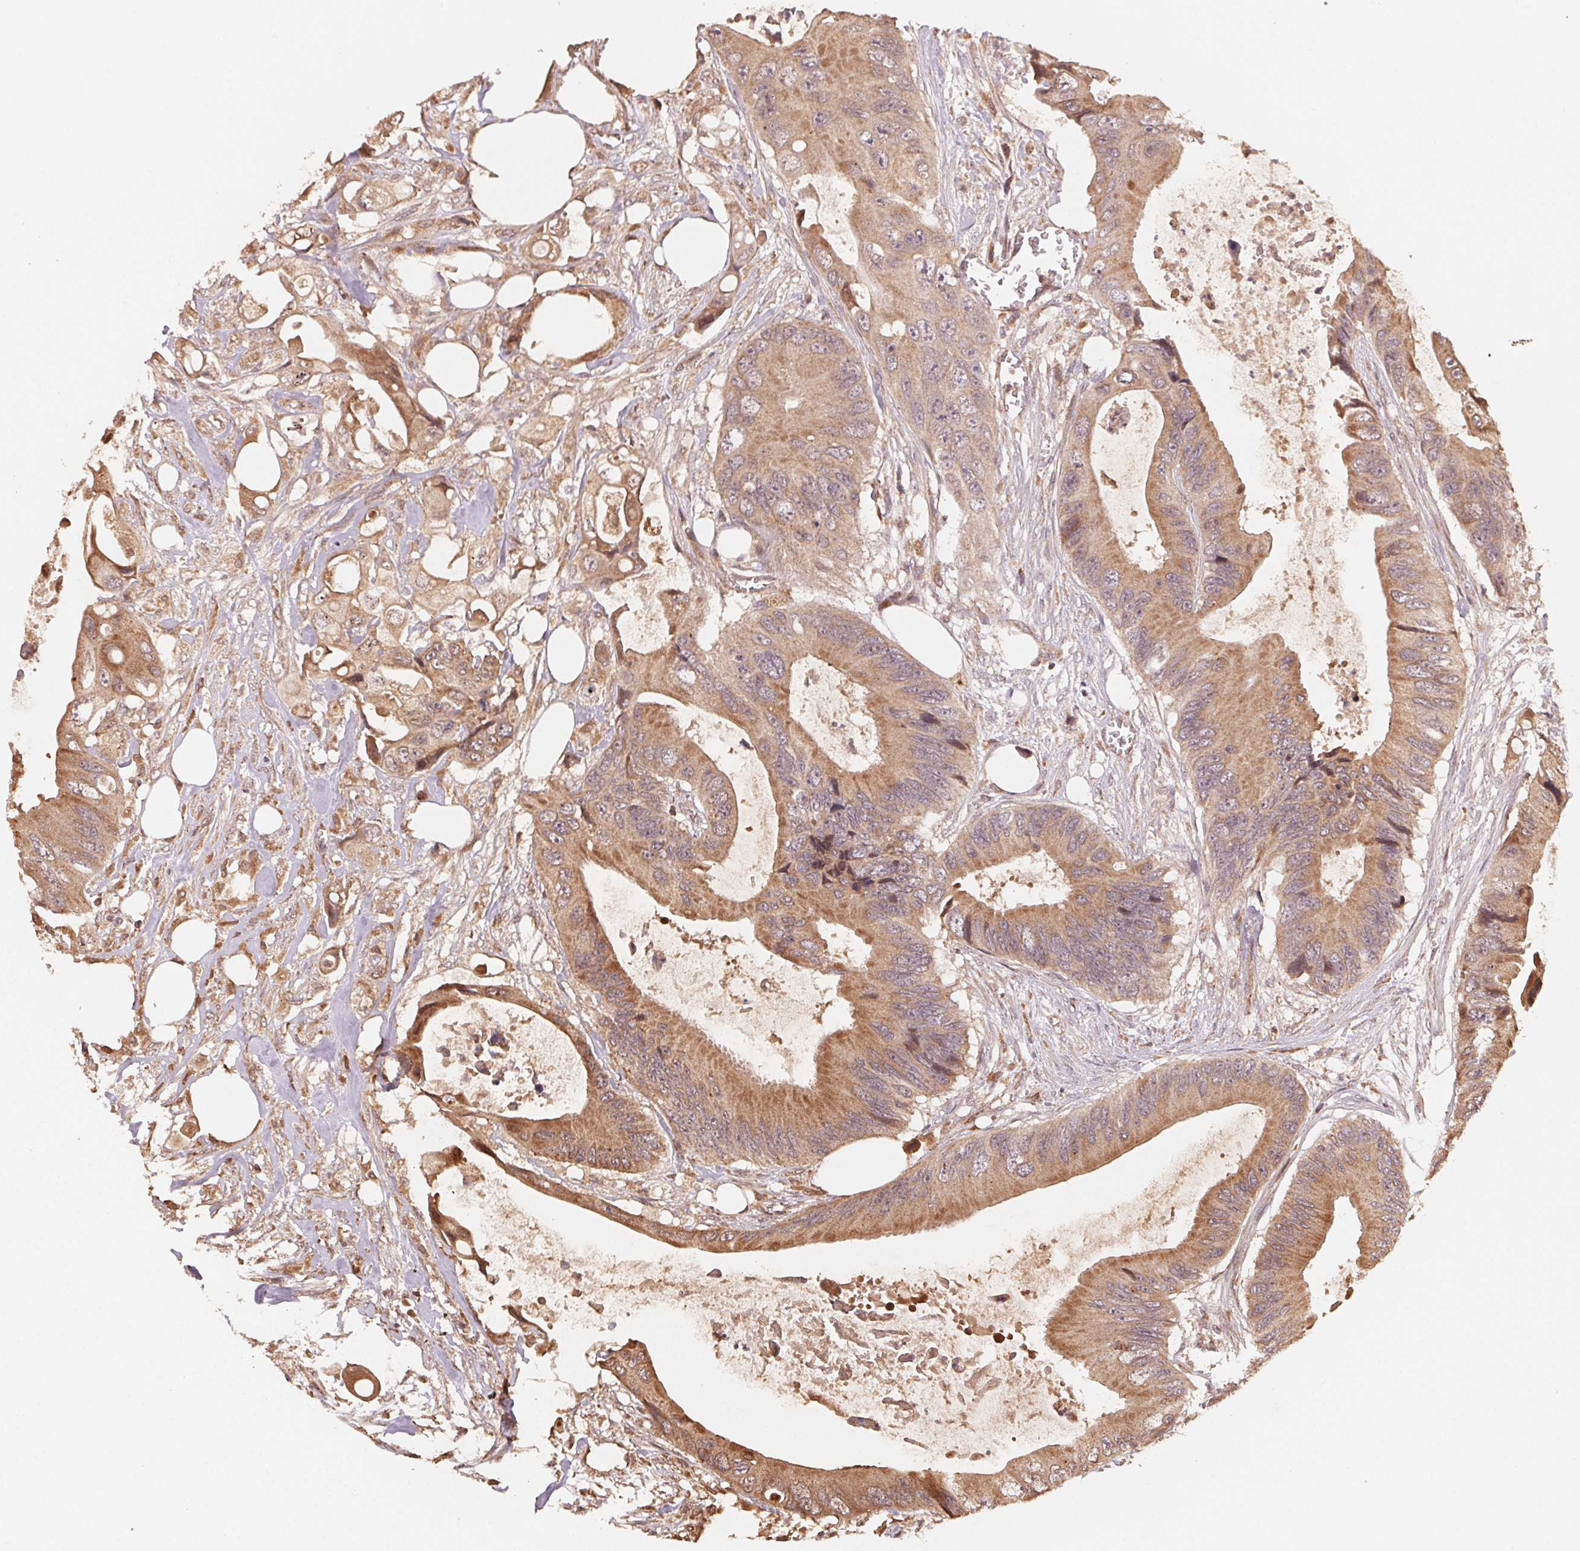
{"staining": {"intensity": "moderate", "quantity": ">75%", "location": "cytoplasmic/membranous"}, "tissue": "colorectal cancer", "cell_type": "Tumor cells", "image_type": "cancer", "snomed": [{"axis": "morphology", "description": "Adenocarcinoma, NOS"}, {"axis": "topography", "description": "Rectum"}], "caption": "The photomicrograph reveals staining of colorectal adenocarcinoma, revealing moderate cytoplasmic/membranous protein expression (brown color) within tumor cells.", "gene": "WBP2", "patient": {"sex": "male", "age": 63}}